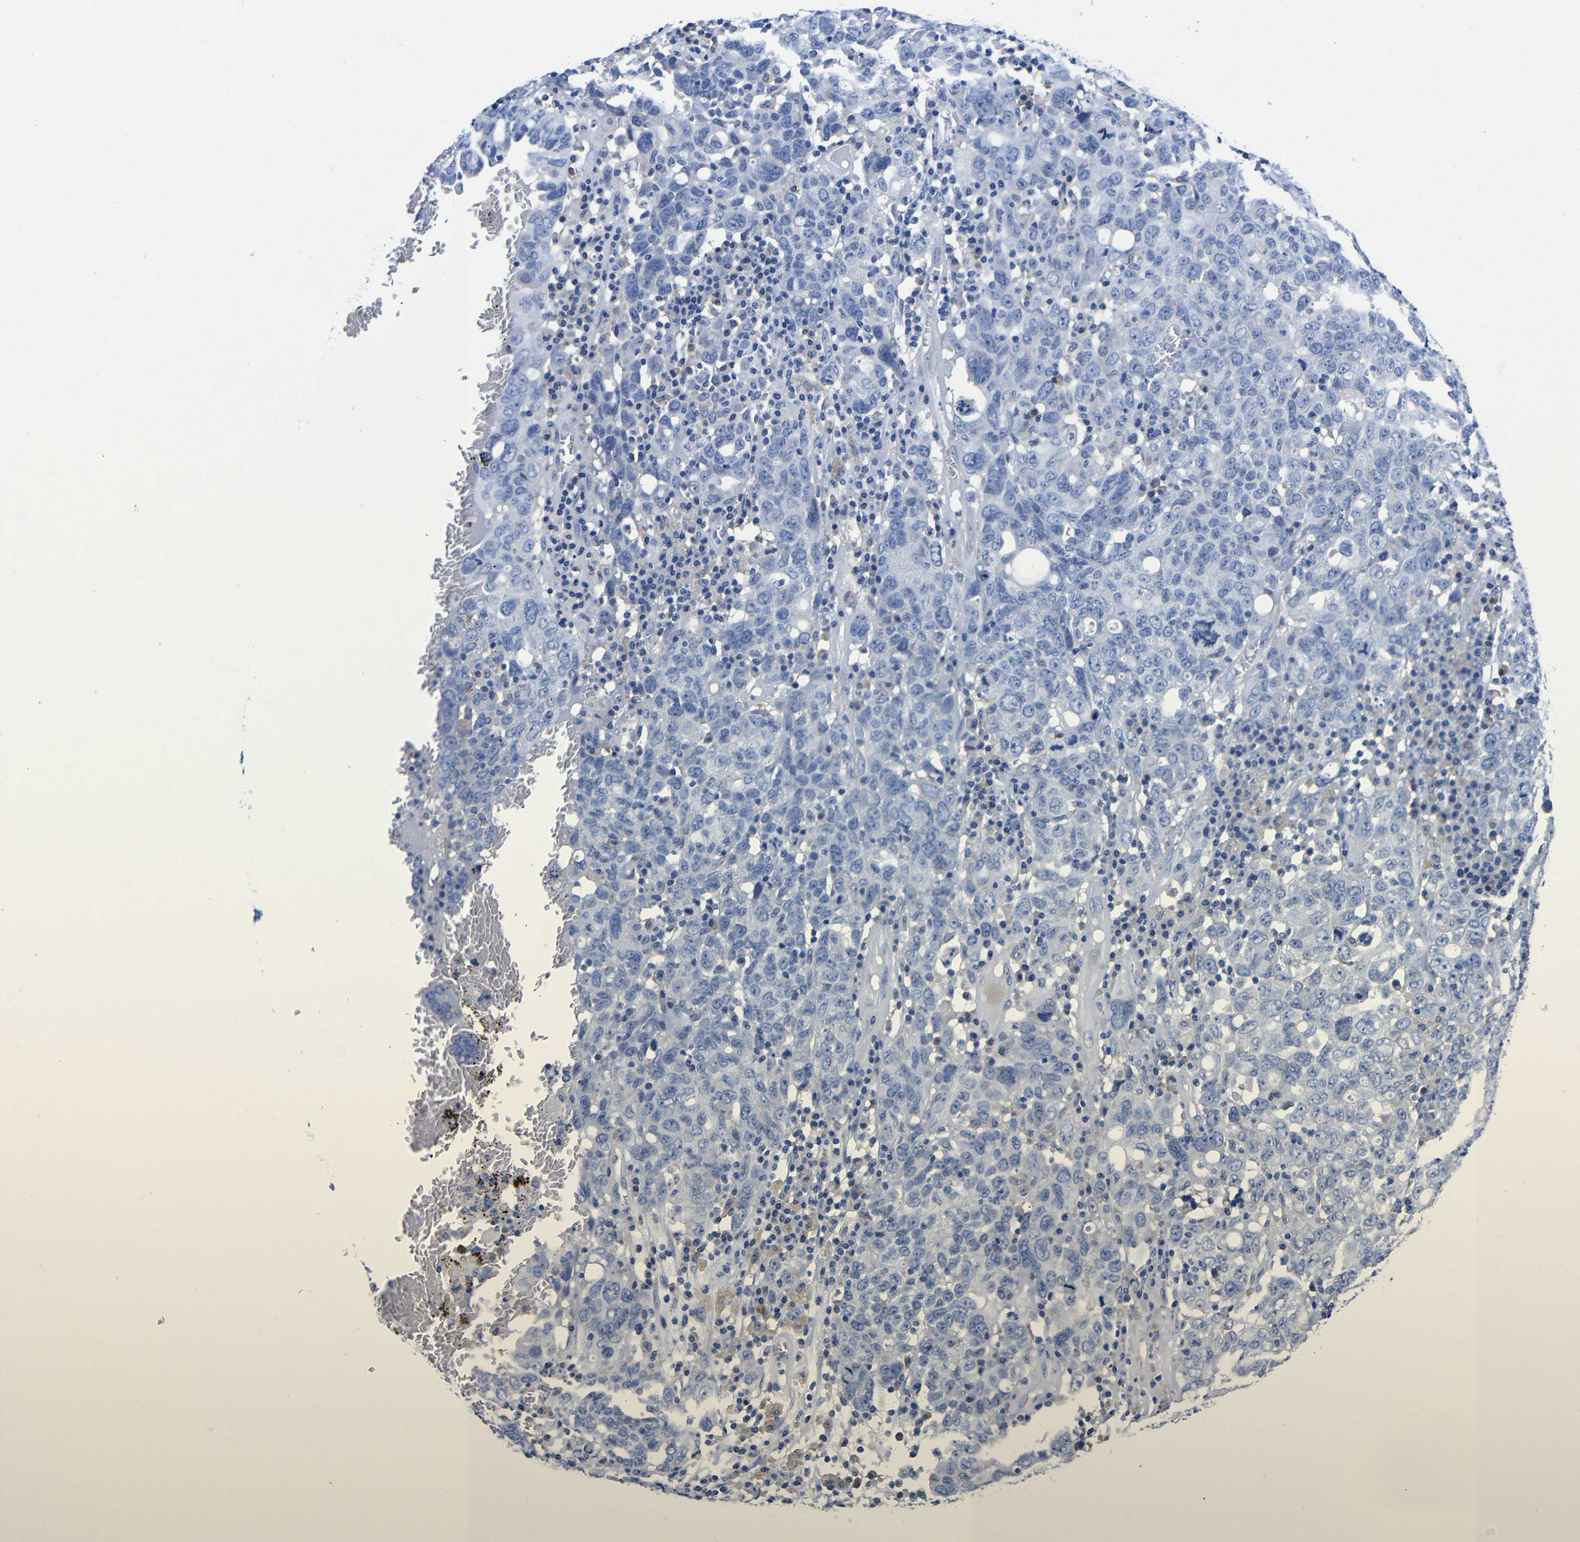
{"staining": {"intensity": "negative", "quantity": "none", "location": "none"}, "tissue": "ovarian cancer", "cell_type": "Tumor cells", "image_type": "cancer", "snomed": [{"axis": "morphology", "description": "Carcinoma, endometroid"}, {"axis": "topography", "description": "Ovary"}], "caption": "There is no significant positivity in tumor cells of ovarian cancer (endometroid carcinoma). The staining is performed using DAB (3,3'-diaminobenzidine) brown chromogen with nuclei counter-stained in using hematoxylin.", "gene": "CLEC4G", "patient": {"sex": "female", "age": 62}}